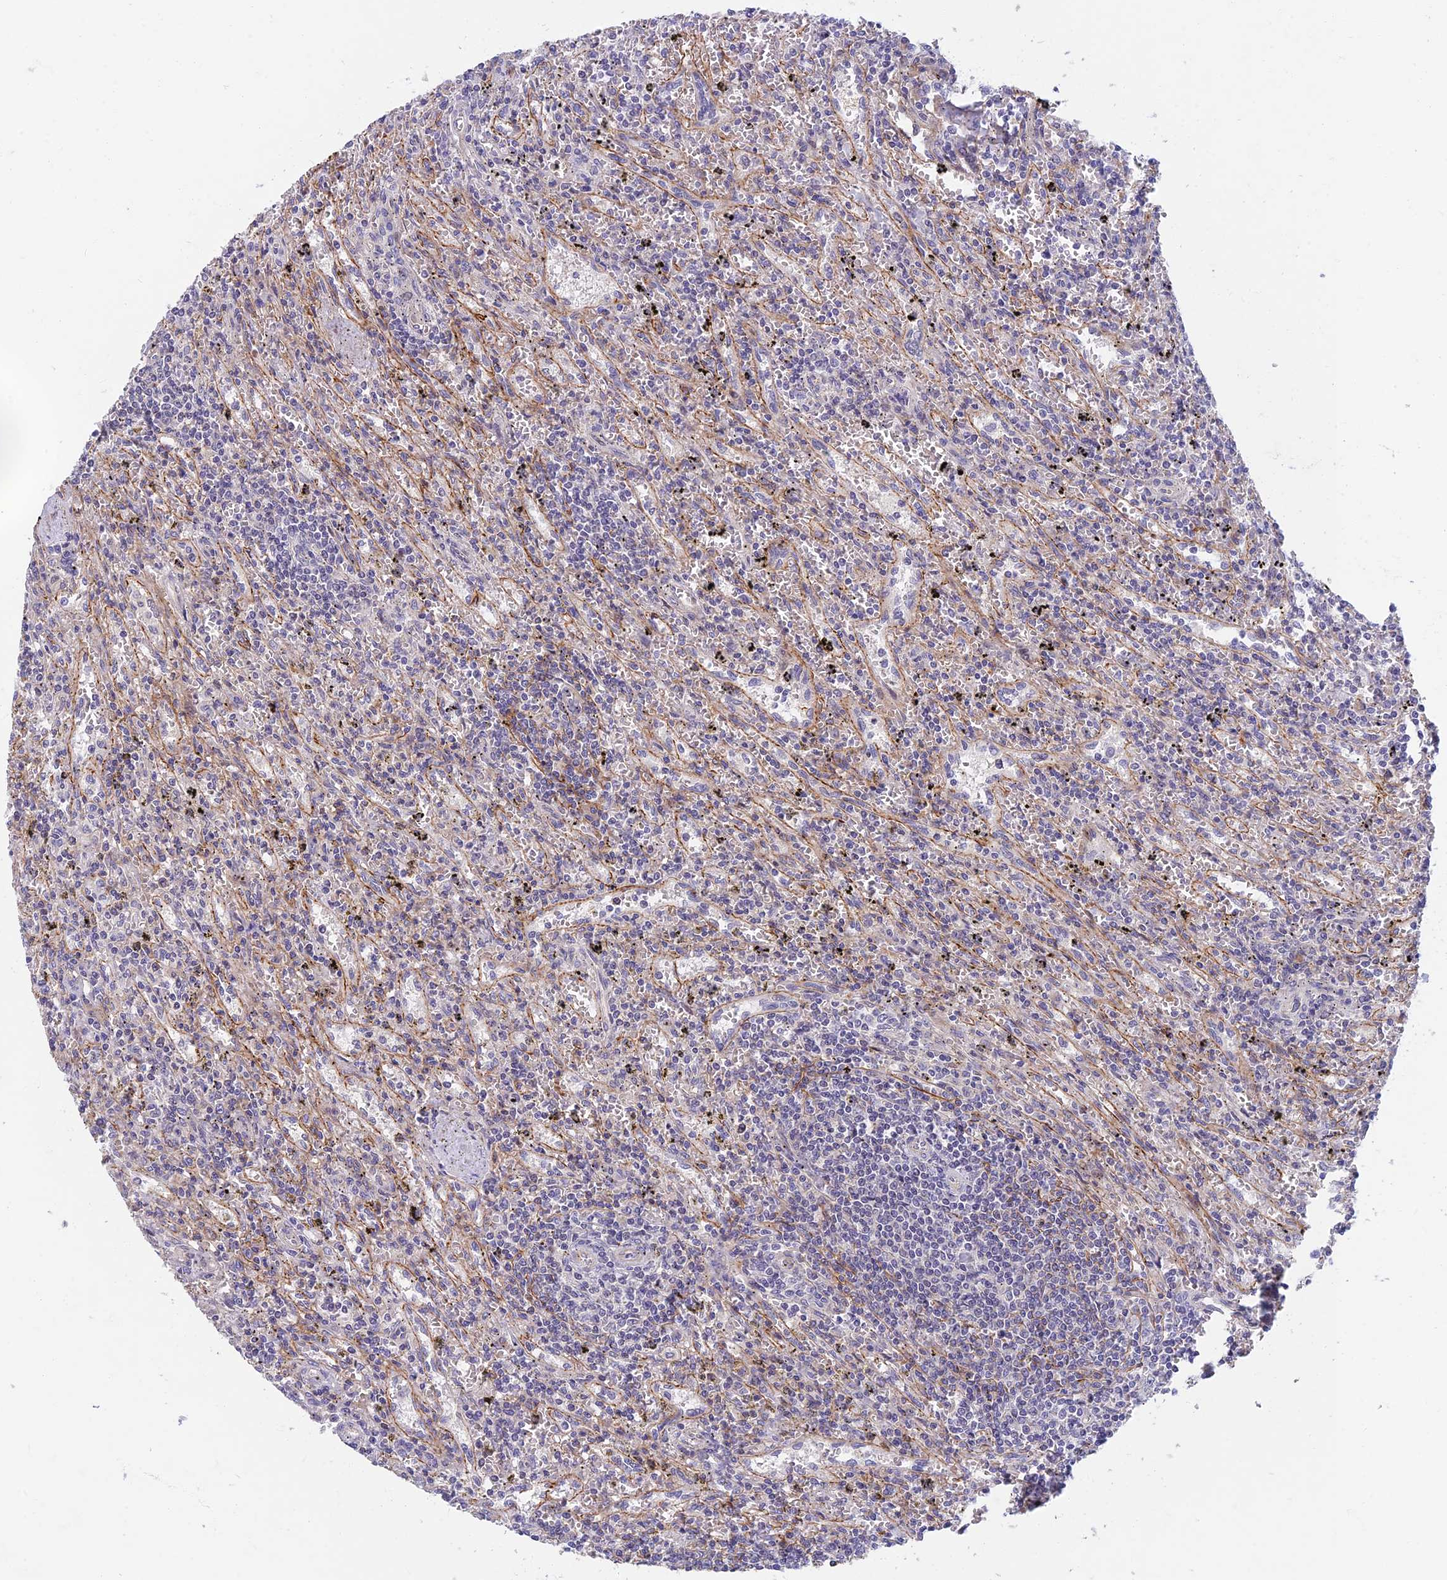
{"staining": {"intensity": "negative", "quantity": "none", "location": "none"}, "tissue": "lymphoma", "cell_type": "Tumor cells", "image_type": "cancer", "snomed": [{"axis": "morphology", "description": "Malignant lymphoma, non-Hodgkin's type, Low grade"}, {"axis": "topography", "description": "Spleen"}], "caption": "Human lymphoma stained for a protein using immunohistochemistry (IHC) exhibits no staining in tumor cells.", "gene": "RHBDL2", "patient": {"sex": "male", "age": 76}}